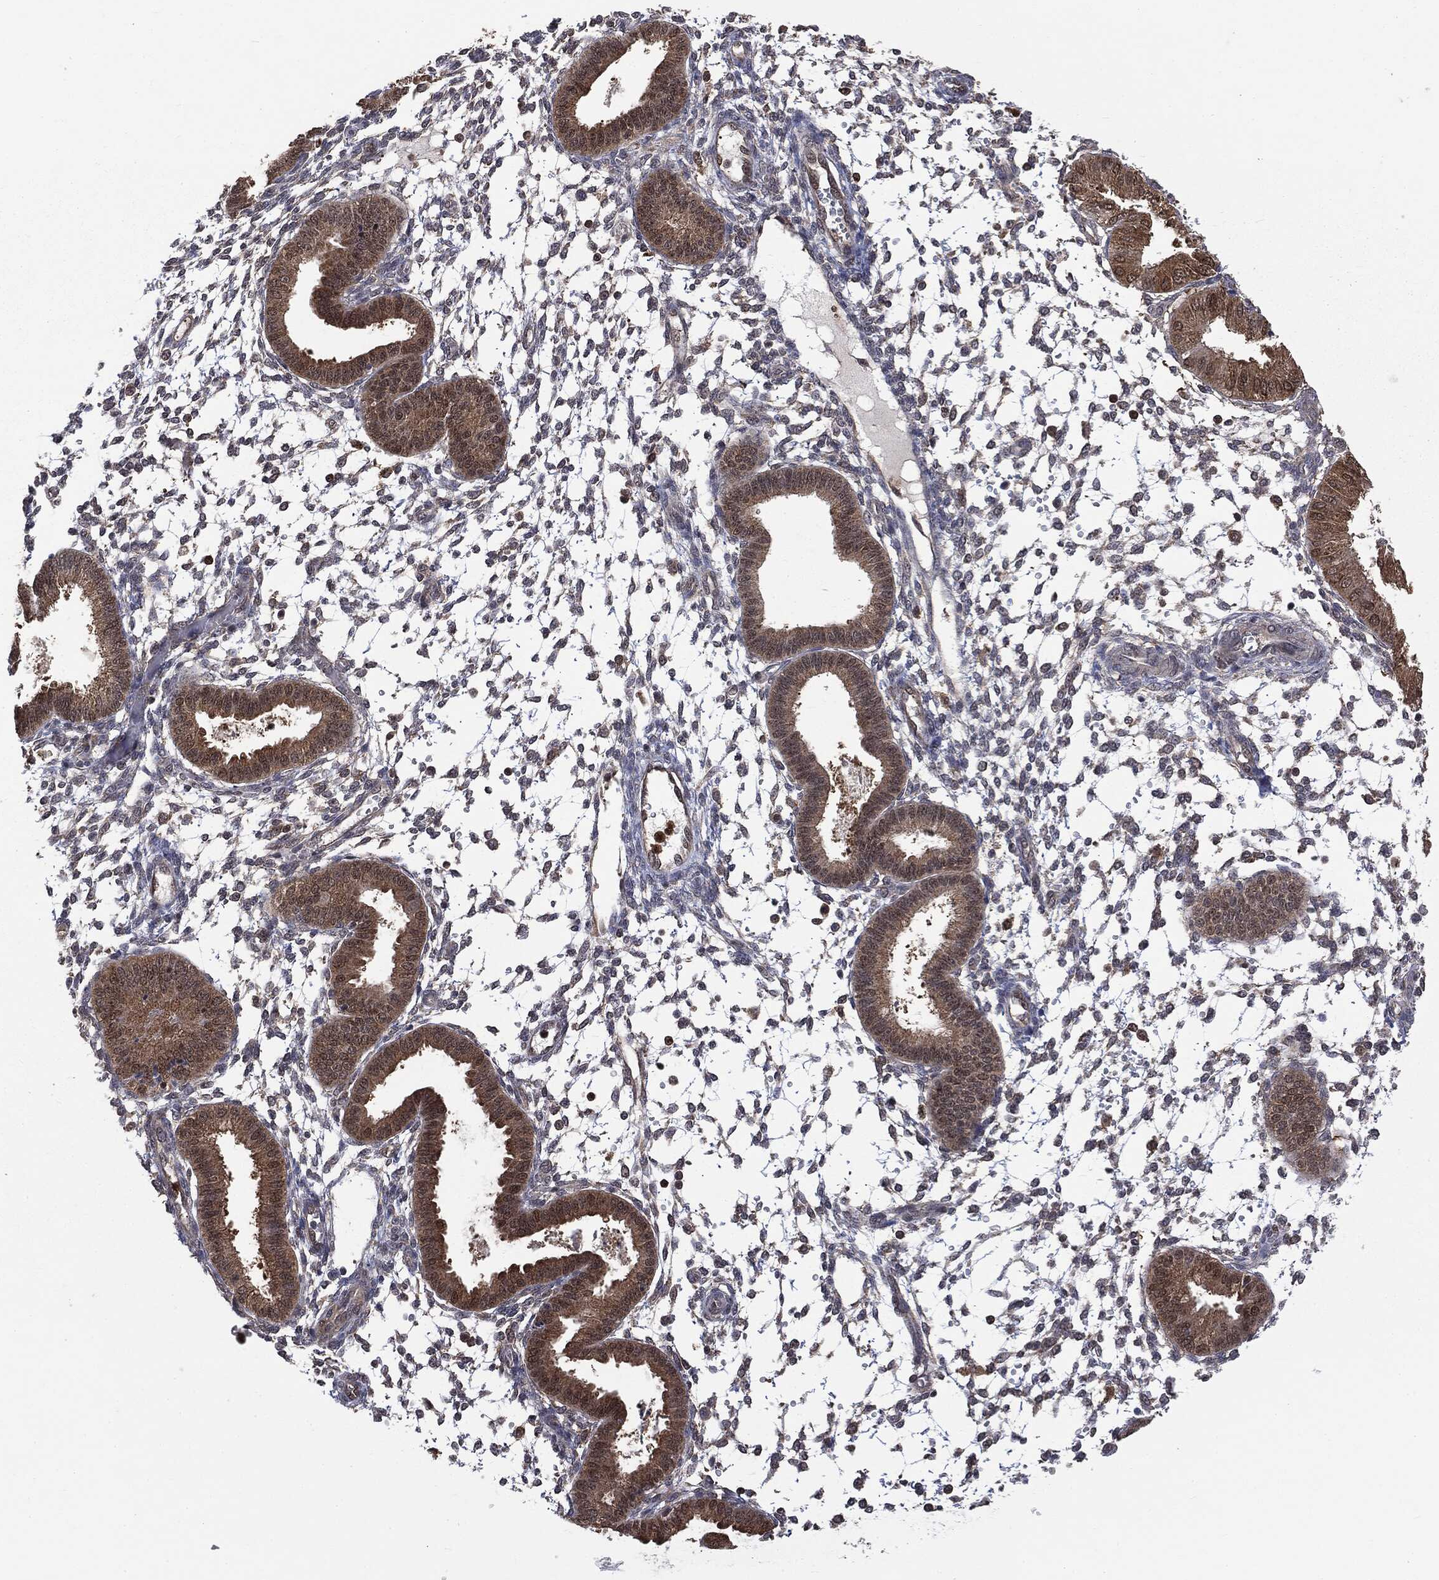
{"staining": {"intensity": "negative", "quantity": "none", "location": "none"}, "tissue": "endometrium", "cell_type": "Cells in endometrial stroma", "image_type": "normal", "snomed": [{"axis": "morphology", "description": "Normal tissue, NOS"}, {"axis": "topography", "description": "Endometrium"}], "caption": "Immunohistochemical staining of benign endometrium shows no significant expression in cells in endometrial stroma. The staining is performed using DAB (3,3'-diaminobenzidine) brown chromogen with nuclei counter-stained in using hematoxylin.", "gene": "GPI", "patient": {"sex": "female", "age": 43}}